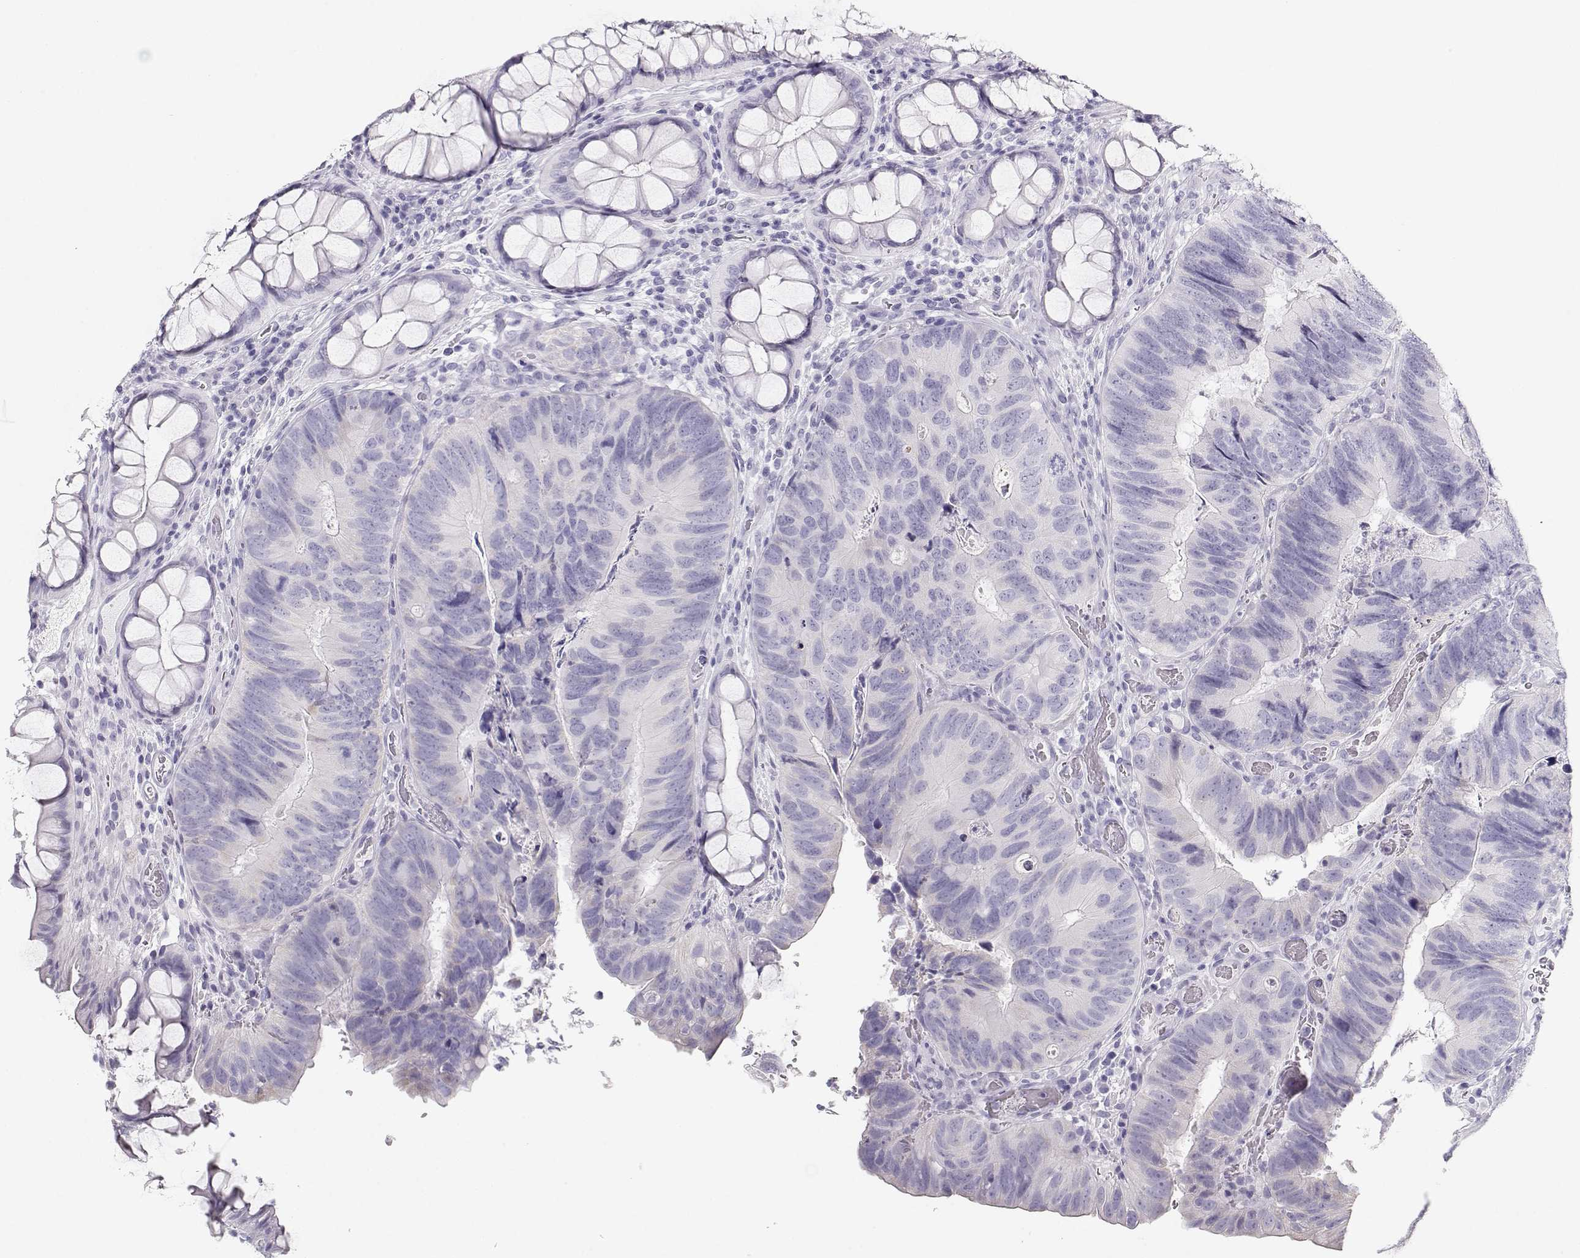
{"staining": {"intensity": "negative", "quantity": "none", "location": "none"}, "tissue": "colorectal cancer", "cell_type": "Tumor cells", "image_type": "cancer", "snomed": [{"axis": "morphology", "description": "Adenocarcinoma, NOS"}, {"axis": "topography", "description": "Colon"}], "caption": "Immunohistochemistry of adenocarcinoma (colorectal) displays no staining in tumor cells.", "gene": "MAGEC1", "patient": {"sex": "female", "age": 67}}